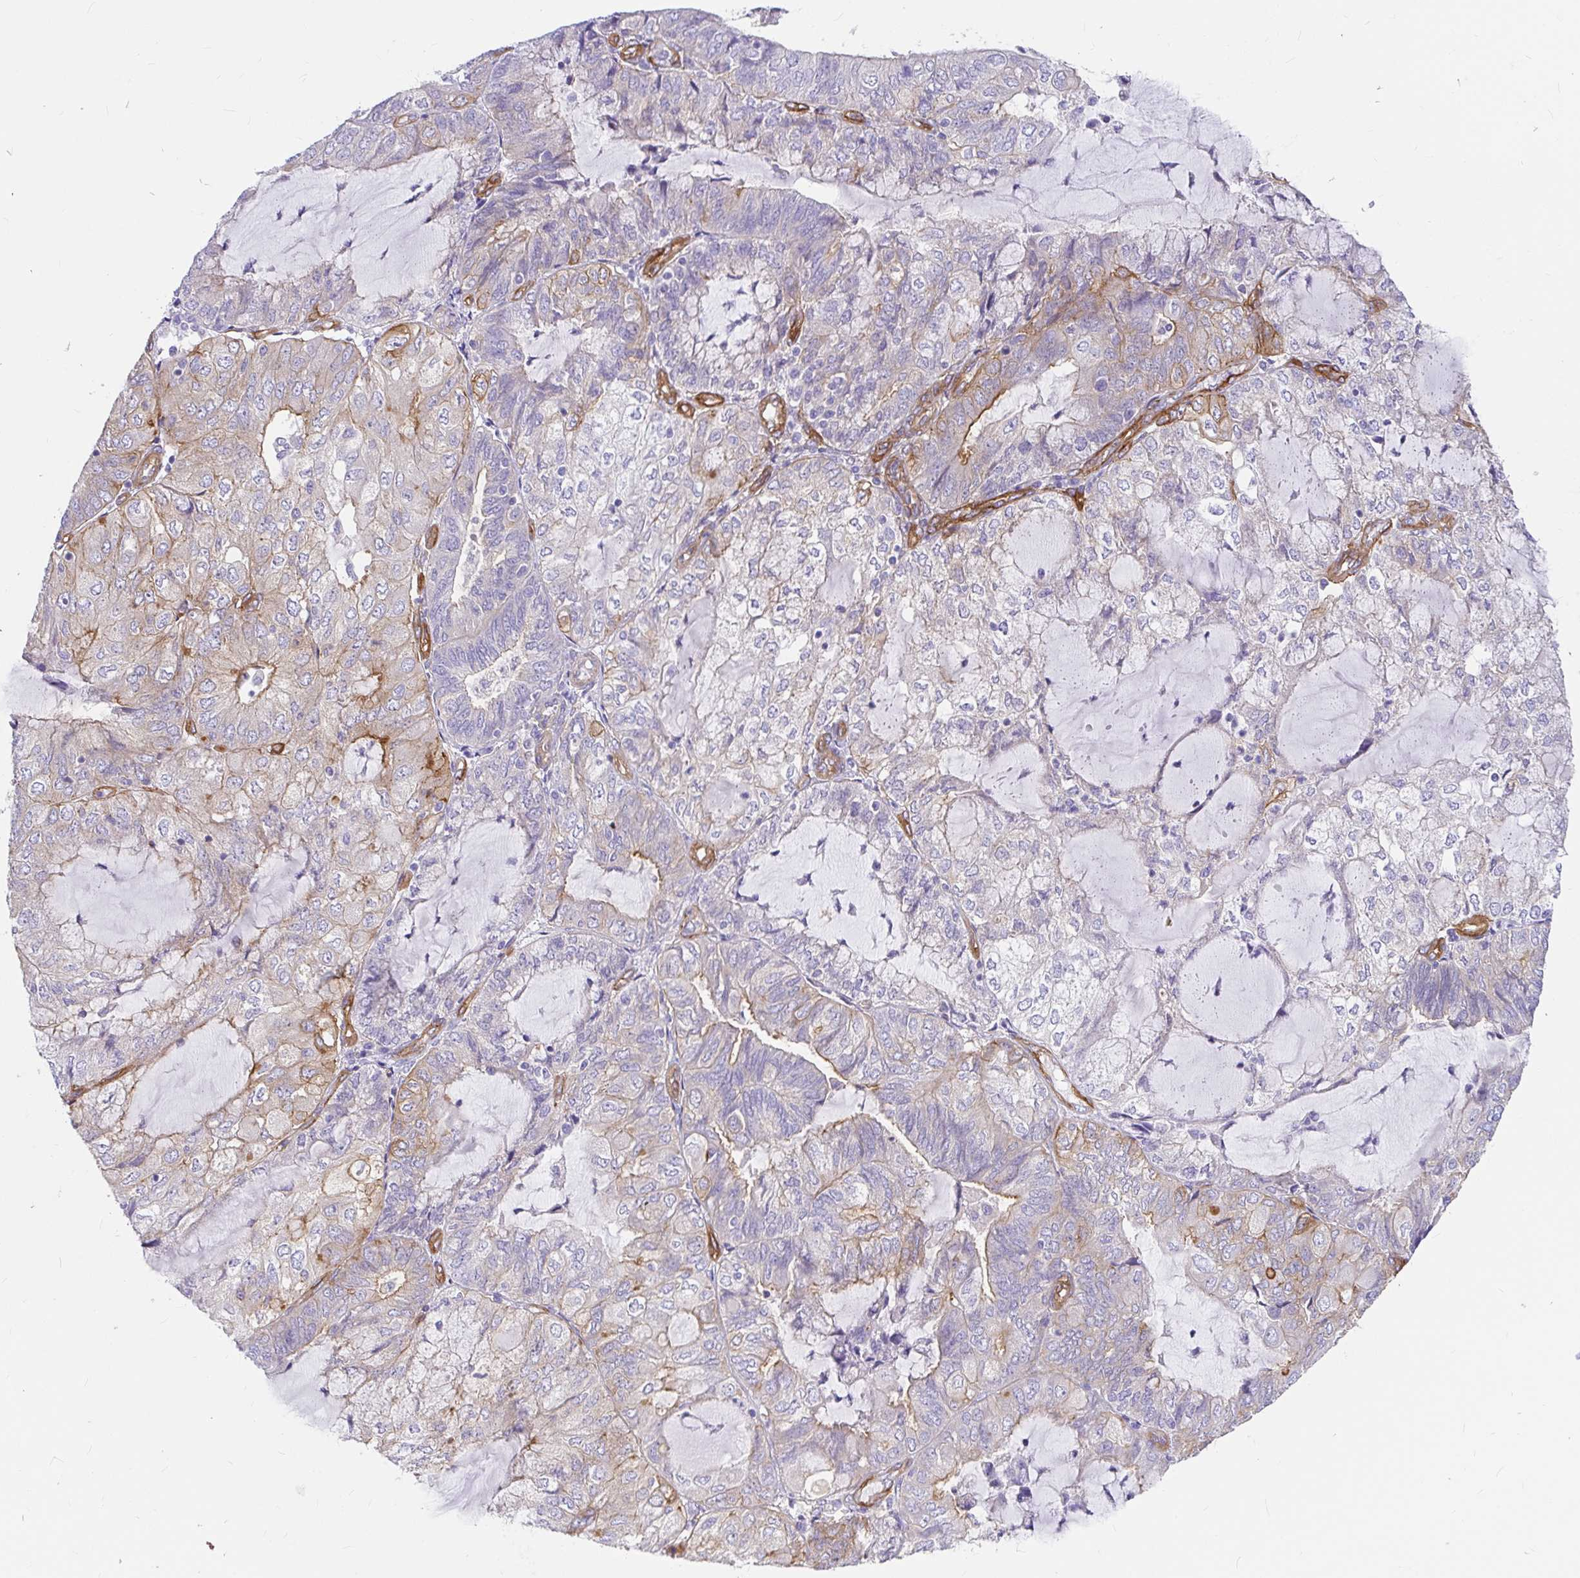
{"staining": {"intensity": "weak", "quantity": "<25%", "location": "cytoplasmic/membranous"}, "tissue": "endometrial cancer", "cell_type": "Tumor cells", "image_type": "cancer", "snomed": [{"axis": "morphology", "description": "Adenocarcinoma, NOS"}, {"axis": "topography", "description": "Endometrium"}], "caption": "High power microscopy micrograph of an immunohistochemistry (IHC) photomicrograph of adenocarcinoma (endometrial), revealing no significant expression in tumor cells.", "gene": "MYO1B", "patient": {"sex": "female", "age": 81}}